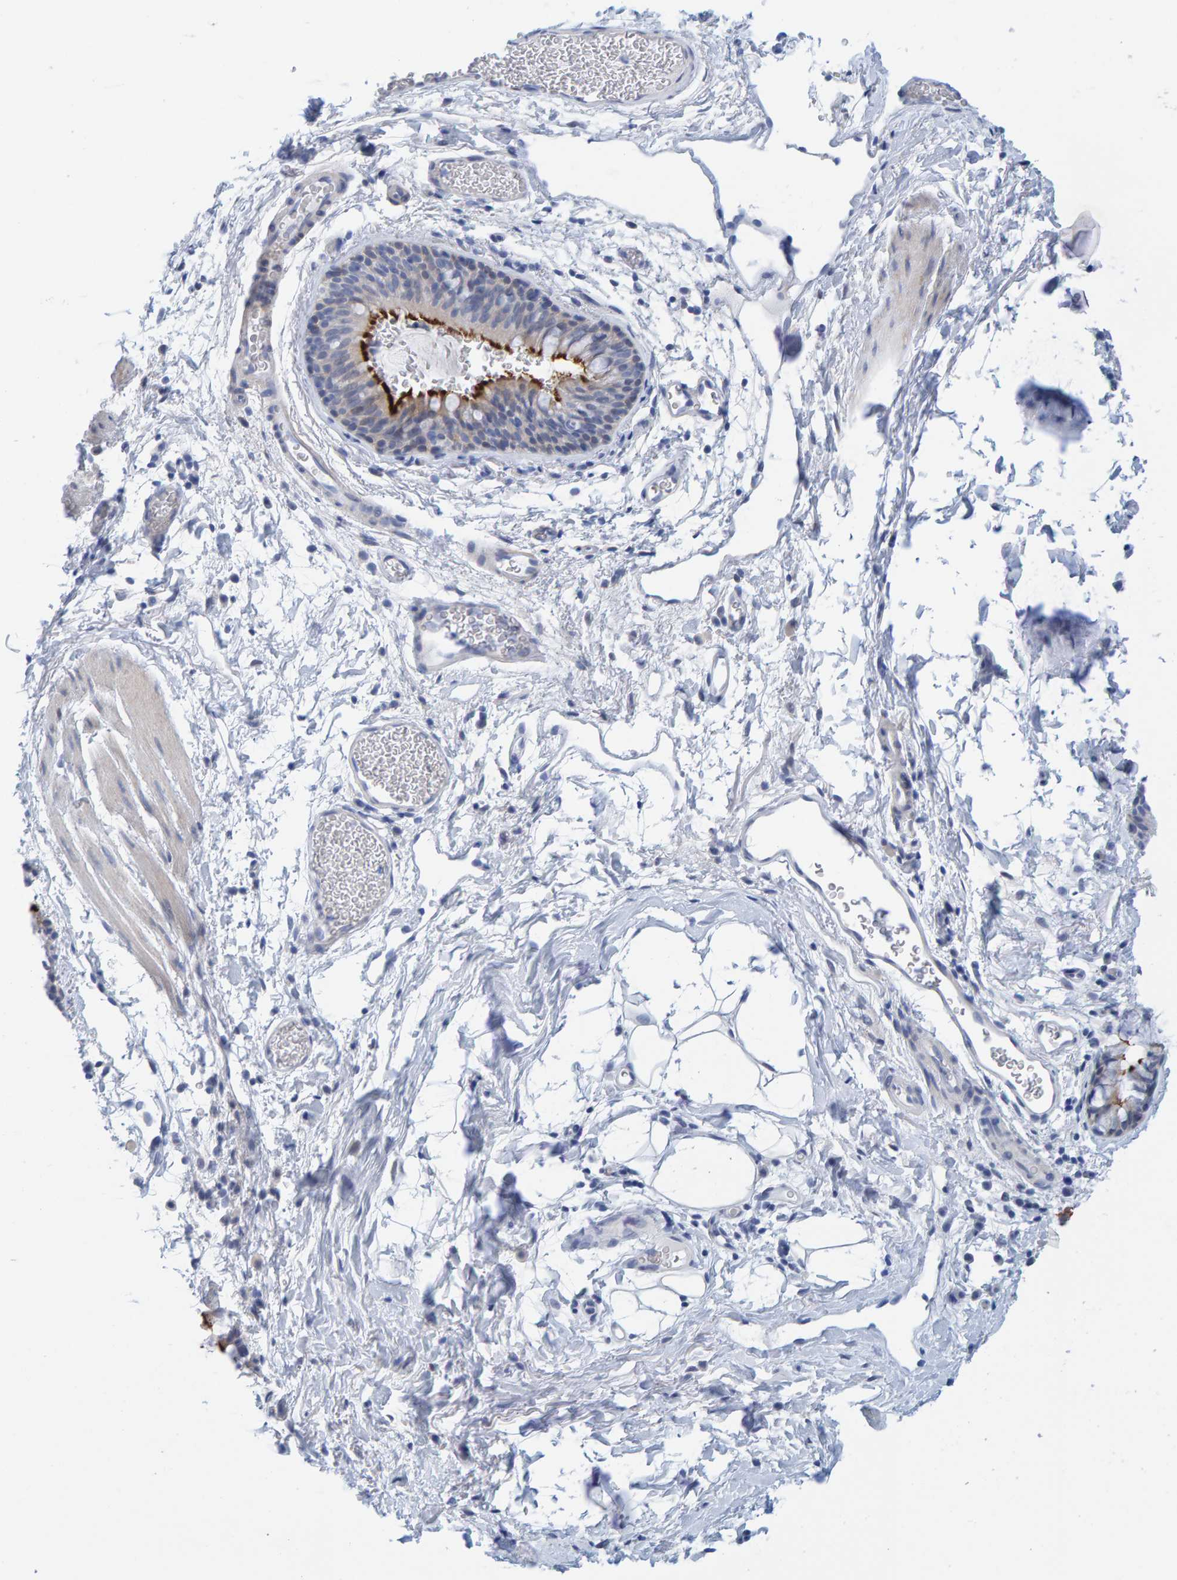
{"staining": {"intensity": "strong", "quantity": "25%-75%", "location": "cytoplasmic/membranous"}, "tissue": "bronchus", "cell_type": "Respiratory epithelial cells", "image_type": "normal", "snomed": [{"axis": "morphology", "description": "Normal tissue, NOS"}, {"axis": "topography", "description": "Cartilage tissue"}, {"axis": "topography", "description": "Bronchus"}], "caption": "IHC photomicrograph of benign human bronchus stained for a protein (brown), which reveals high levels of strong cytoplasmic/membranous positivity in about 25%-75% of respiratory epithelial cells.", "gene": "KLHL11", "patient": {"sex": "female", "age": 53}}